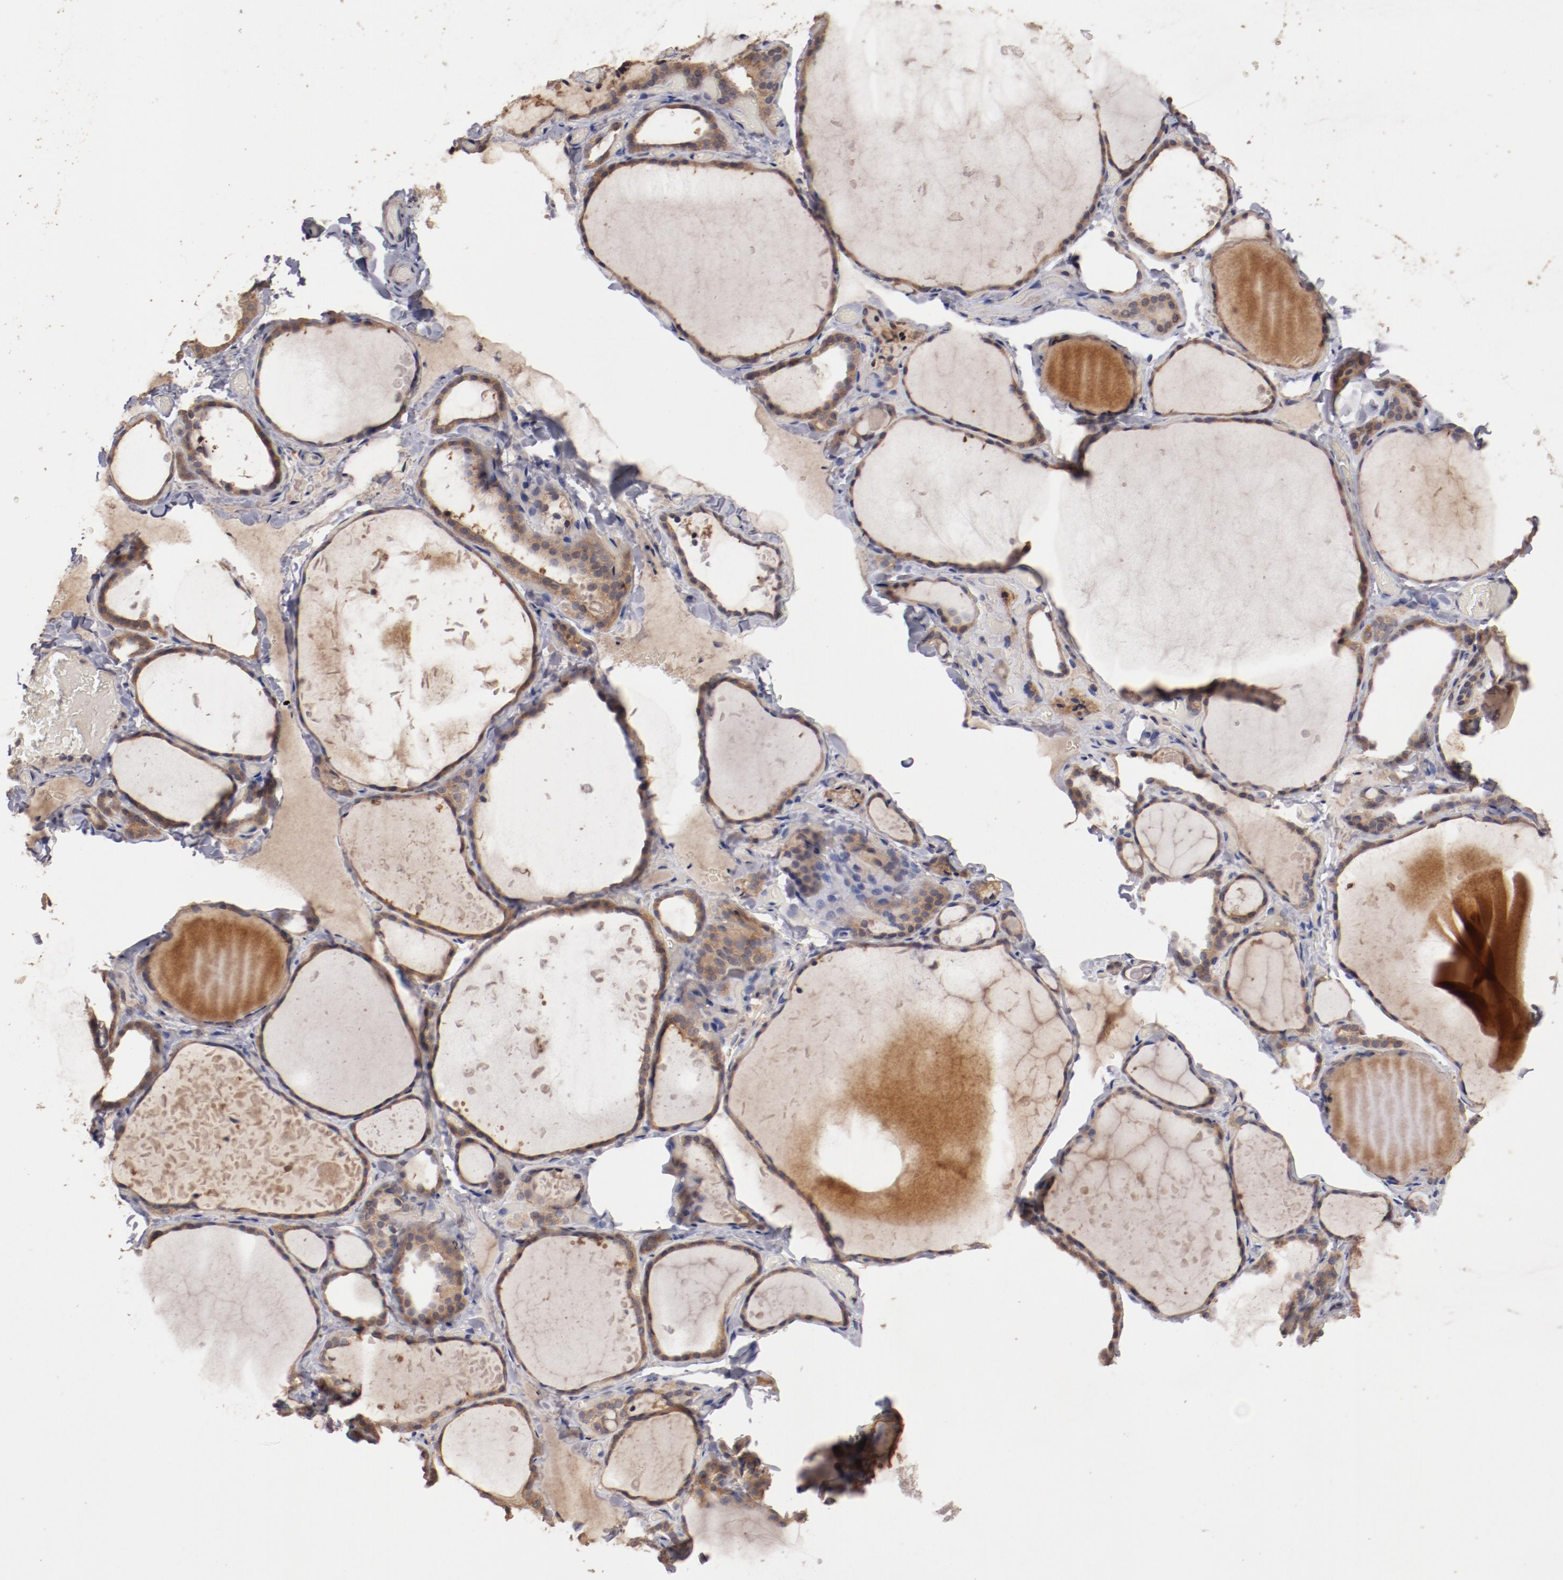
{"staining": {"intensity": "moderate", "quantity": ">75%", "location": "cytoplasmic/membranous"}, "tissue": "thyroid gland", "cell_type": "Glandular cells", "image_type": "normal", "snomed": [{"axis": "morphology", "description": "Normal tissue, NOS"}, {"axis": "topography", "description": "Thyroid gland"}], "caption": "Immunohistochemical staining of unremarkable thyroid gland demonstrates medium levels of moderate cytoplasmic/membranous positivity in approximately >75% of glandular cells.", "gene": "LRRC75B", "patient": {"sex": "female", "age": 22}}